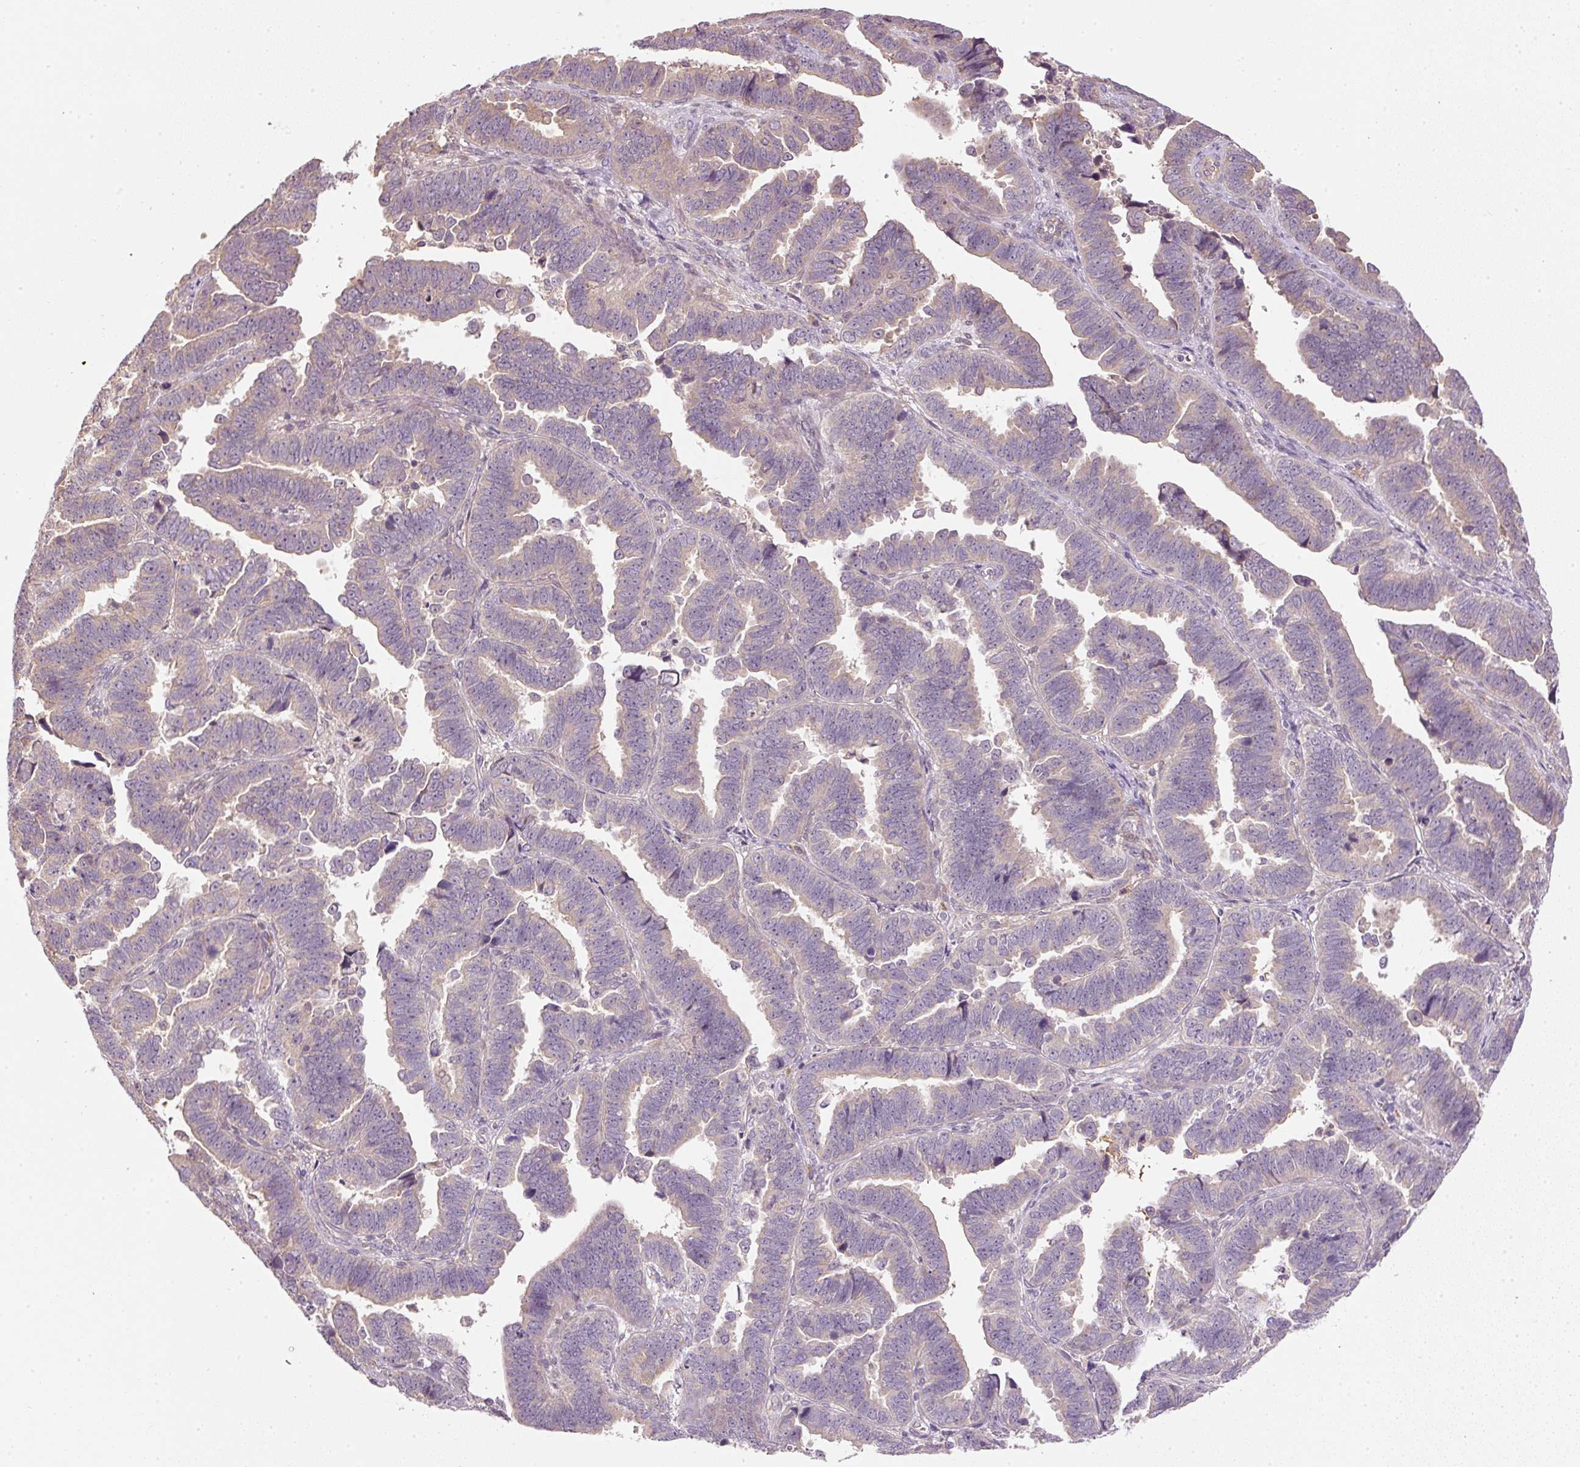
{"staining": {"intensity": "weak", "quantity": "<25%", "location": "cytoplasmic/membranous"}, "tissue": "endometrial cancer", "cell_type": "Tumor cells", "image_type": "cancer", "snomed": [{"axis": "morphology", "description": "Adenocarcinoma, NOS"}, {"axis": "topography", "description": "Endometrium"}], "caption": "The immunohistochemistry (IHC) histopathology image has no significant positivity in tumor cells of endometrial cancer (adenocarcinoma) tissue.", "gene": "CTTNBP2", "patient": {"sex": "female", "age": 75}}